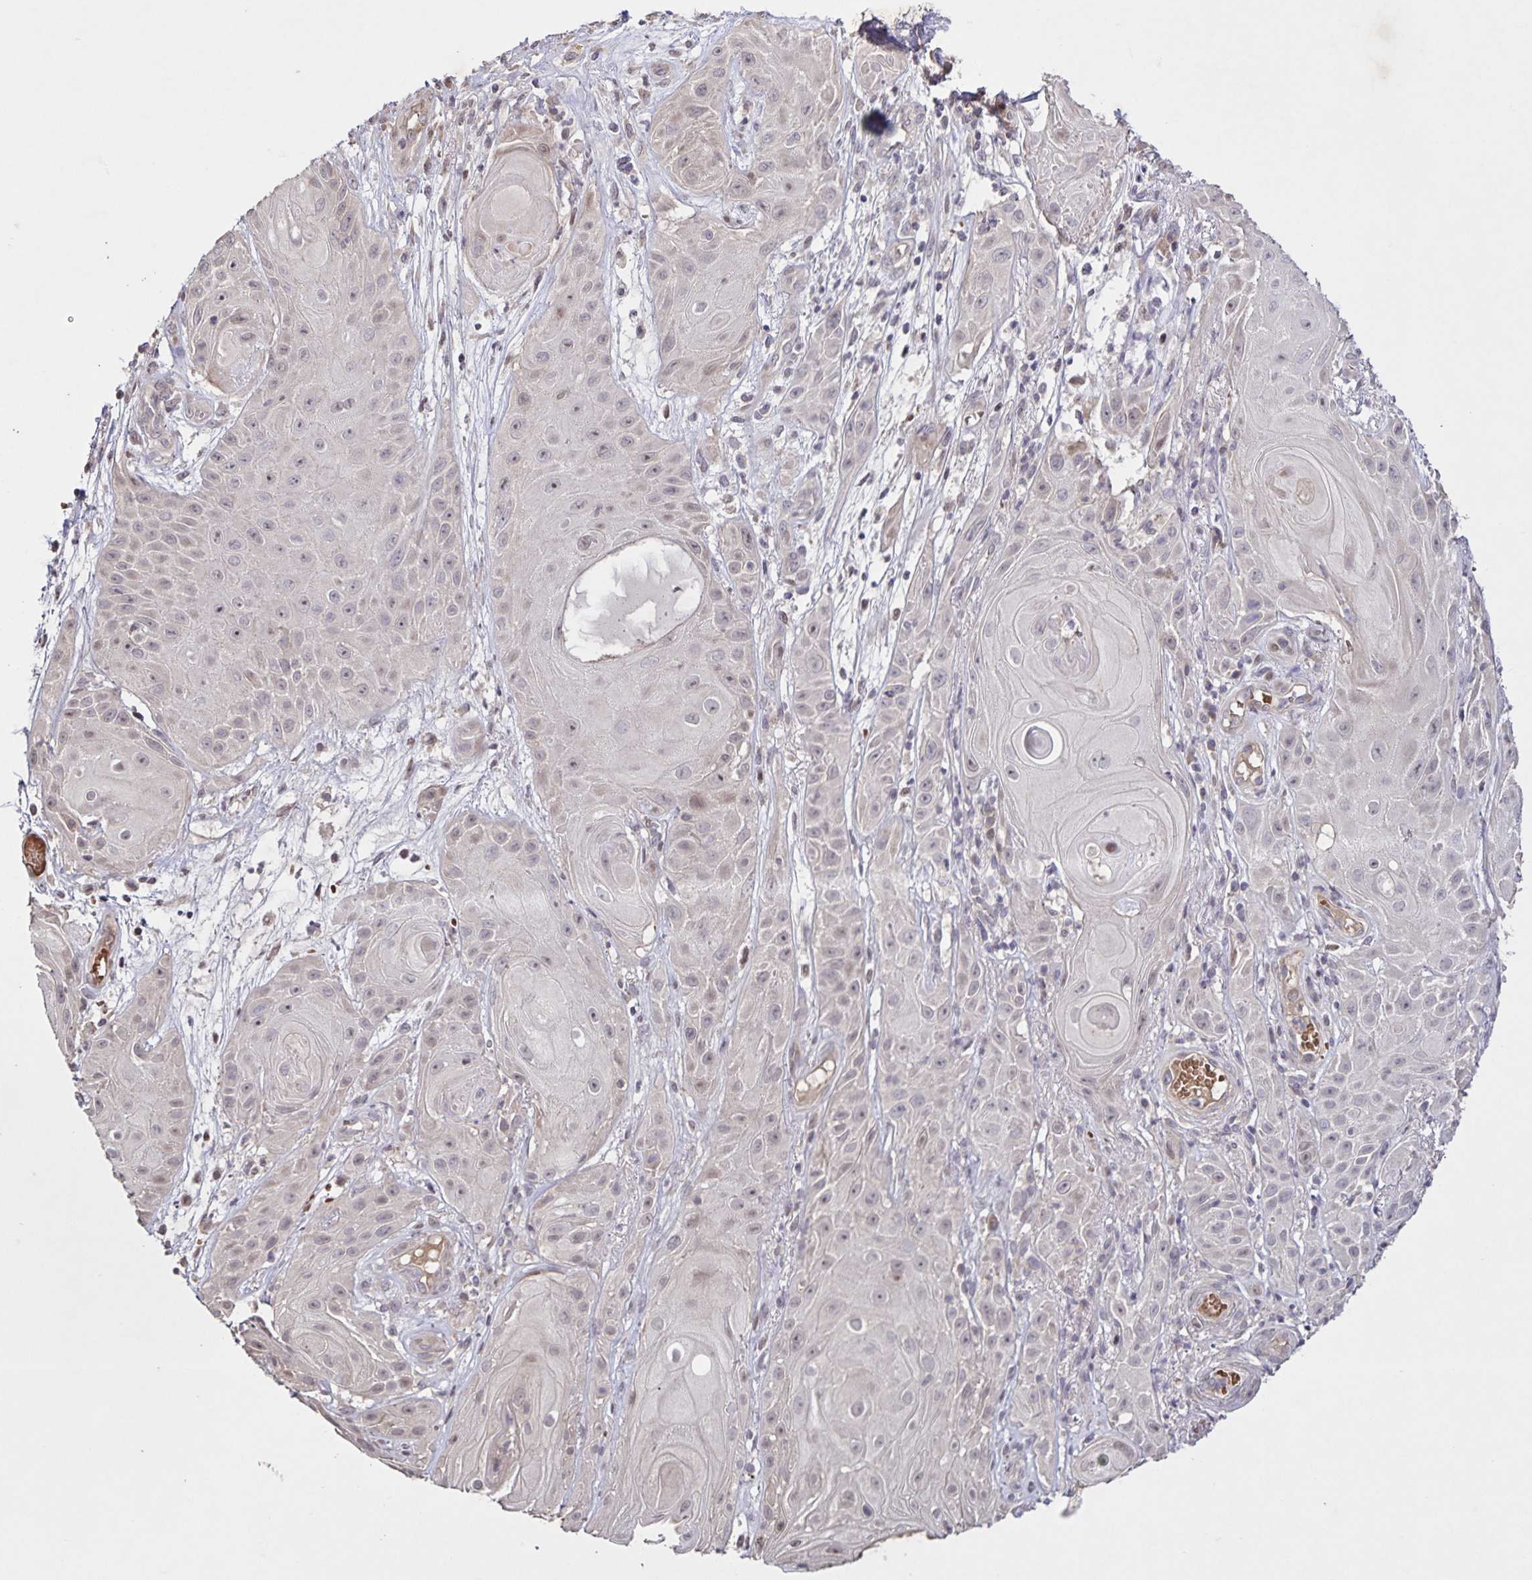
{"staining": {"intensity": "moderate", "quantity": "<25%", "location": "nuclear"}, "tissue": "skin cancer", "cell_type": "Tumor cells", "image_type": "cancer", "snomed": [{"axis": "morphology", "description": "Squamous cell carcinoma, NOS"}, {"axis": "topography", "description": "Skin"}], "caption": "IHC photomicrograph of neoplastic tissue: skin cancer (squamous cell carcinoma) stained using IHC displays low levels of moderate protein expression localized specifically in the nuclear of tumor cells, appearing as a nuclear brown color.", "gene": "GDF2", "patient": {"sex": "male", "age": 62}}